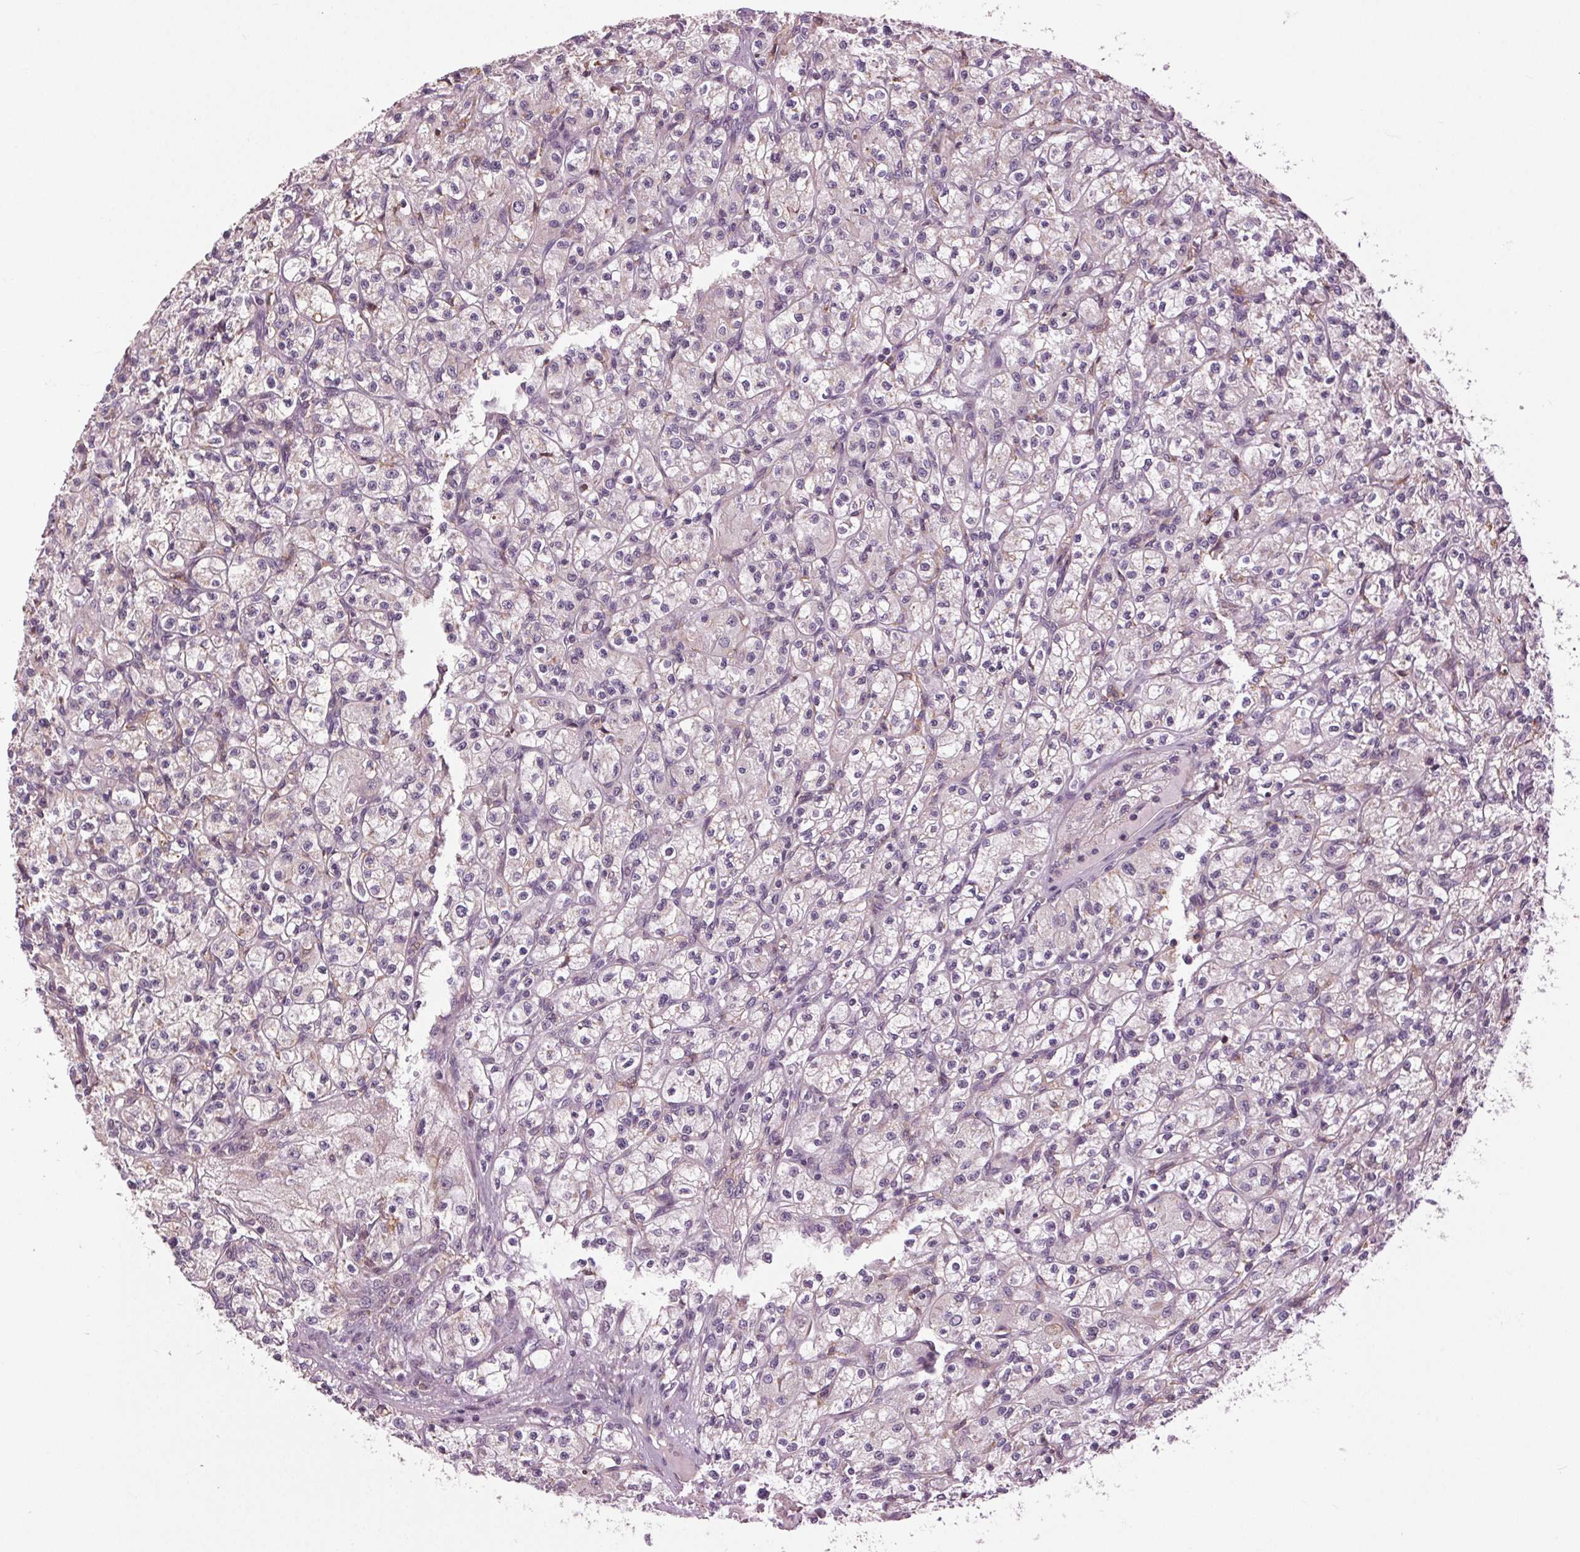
{"staining": {"intensity": "negative", "quantity": "none", "location": "none"}, "tissue": "renal cancer", "cell_type": "Tumor cells", "image_type": "cancer", "snomed": [{"axis": "morphology", "description": "Adenocarcinoma, NOS"}, {"axis": "topography", "description": "Kidney"}], "caption": "This image is of renal cancer (adenocarcinoma) stained with immunohistochemistry to label a protein in brown with the nuclei are counter-stained blue. There is no positivity in tumor cells. (DAB (3,3'-diaminobenzidine) IHC visualized using brightfield microscopy, high magnification).", "gene": "BSDC1", "patient": {"sex": "female", "age": 70}}